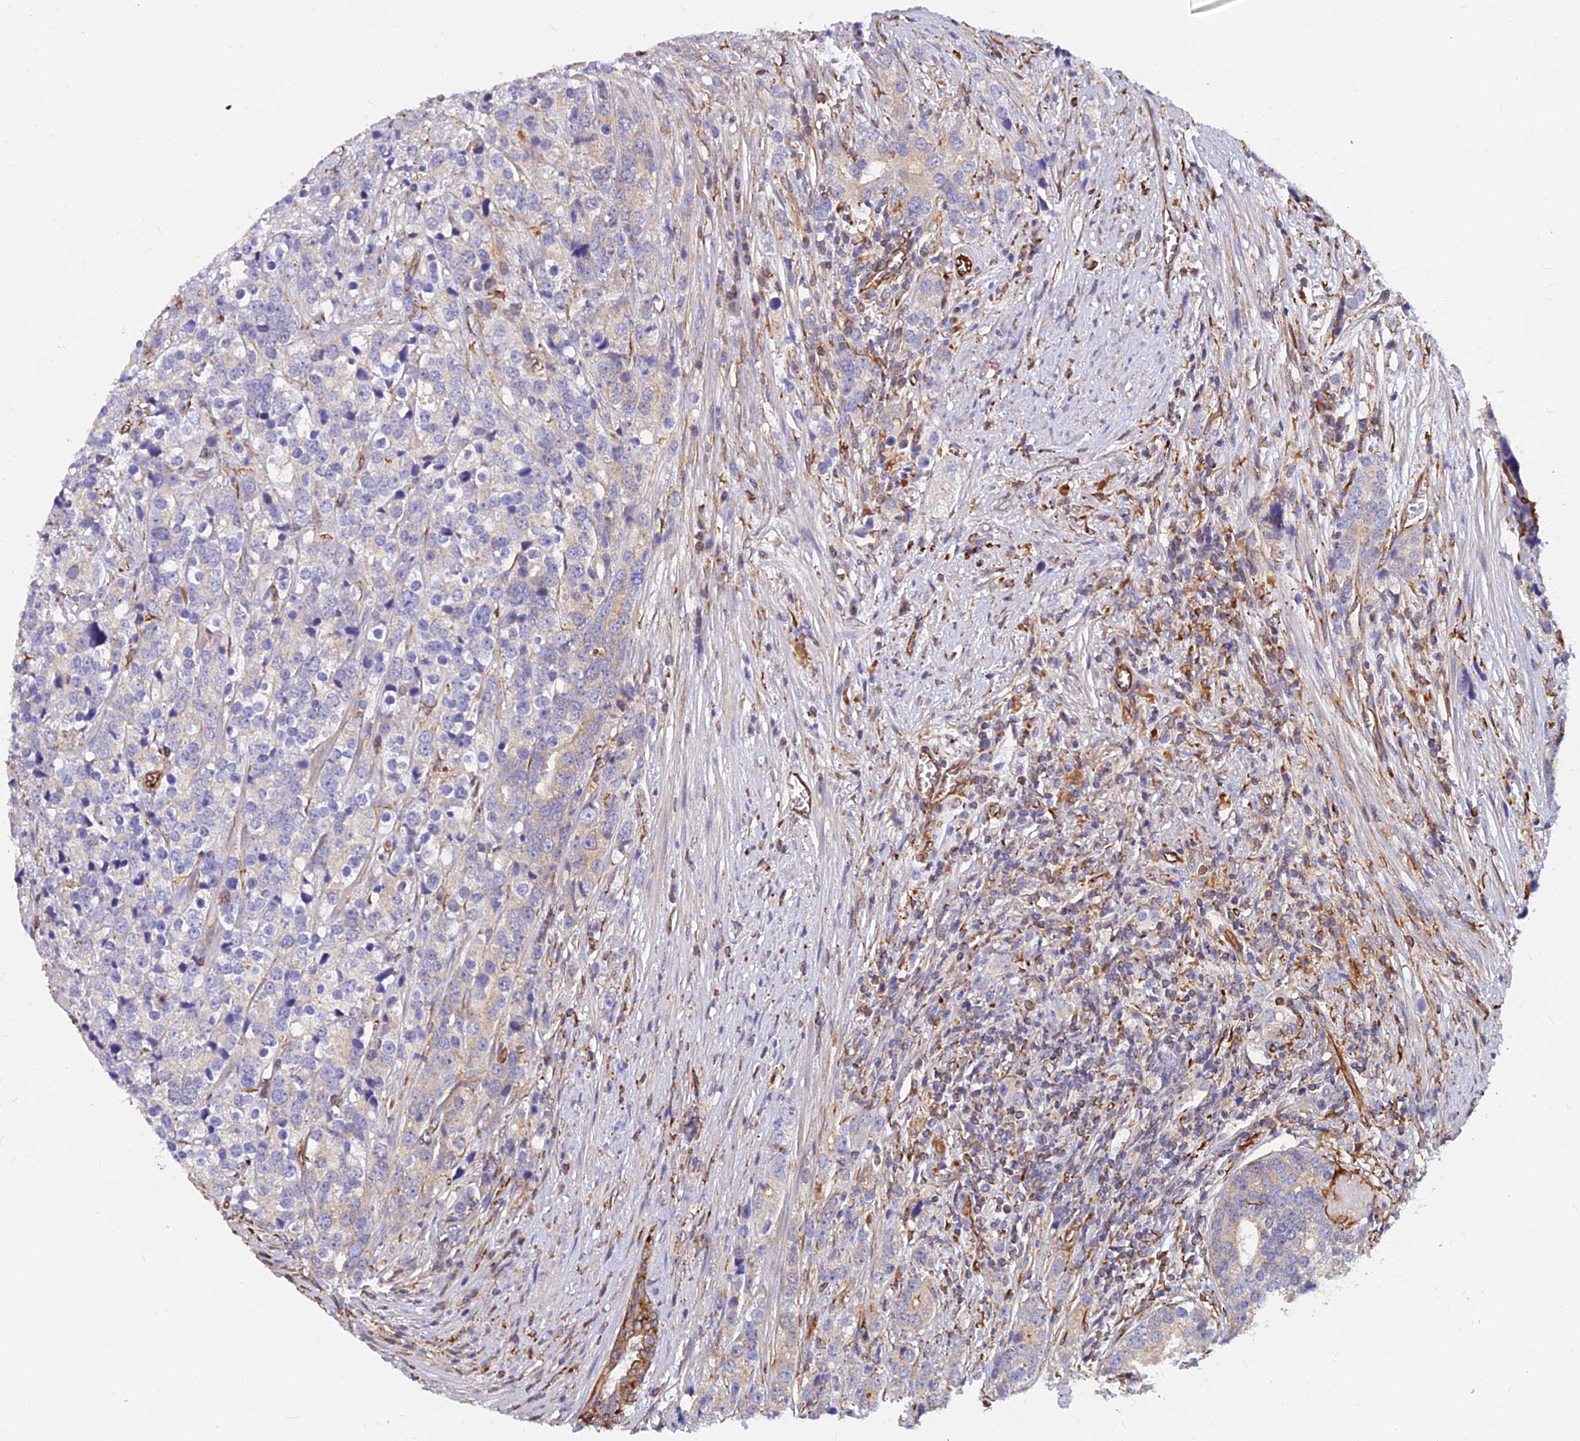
{"staining": {"intensity": "negative", "quantity": "none", "location": "none"}, "tissue": "prostate cancer", "cell_type": "Tumor cells", "image_type": "cancer", "snomed": [{"axis": "morphology", "description": "Adenocarcinoma, High grade"}, {"axis": "topography", "description": "Prostate"}], "caption": "This is an immunohistochemistry image of adenocarcinoma (high-grade) (prostate). There is no expression in tumor cells.", "gene": "CDK18", "patient": {"sex": "male", "age": 71}}